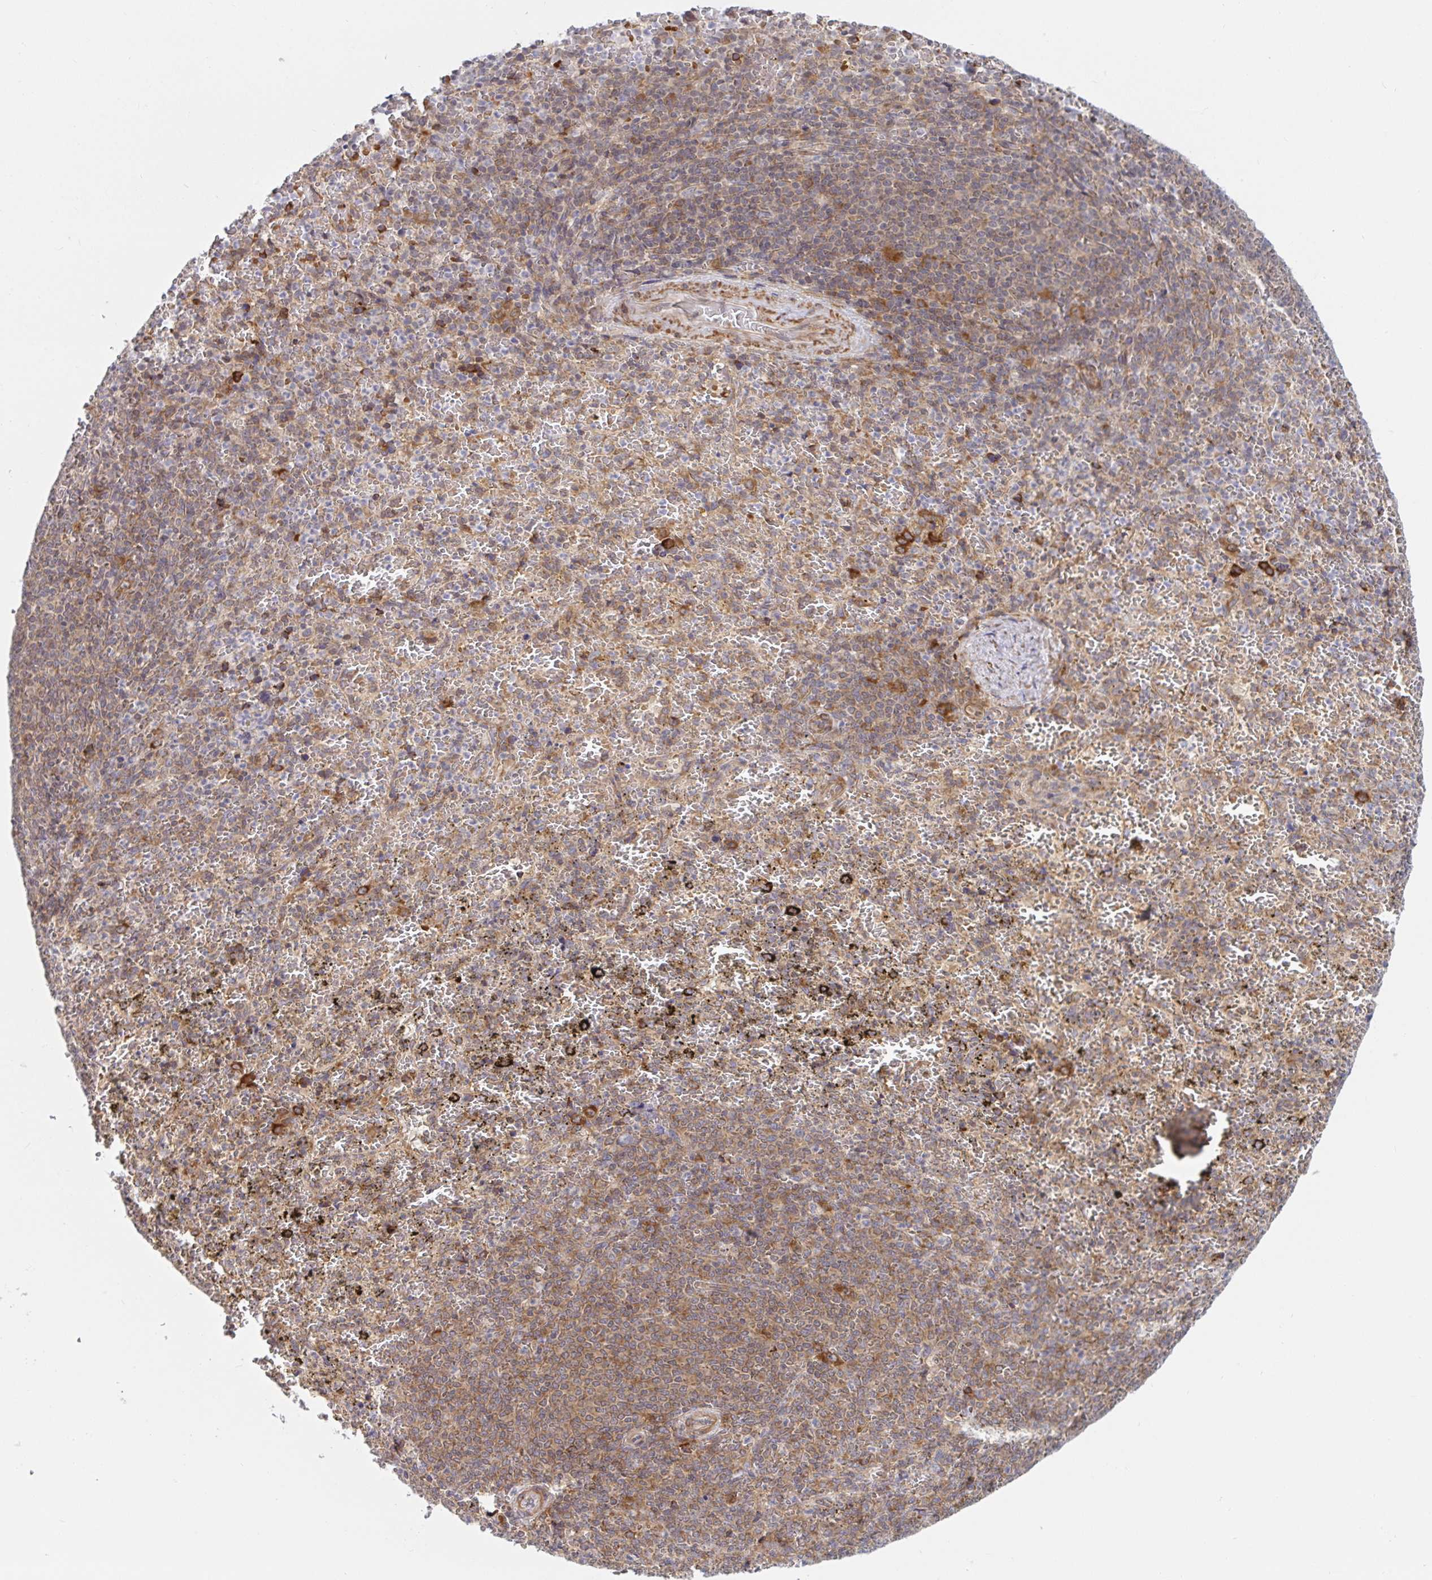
{"staining": {"intensity": "weak", "quantity": "<25%", "location": "cytoplasmic/membranous"}, "tissue": "spleen", "cell_type": "Cells in red pulp", "image_type": "normal", "snomed": [{"axis": "morphology", "description": "Normal tissue, NOS"}, {"axis": "topography", "description": "Spleen"}], "caption": "Benign spleen was stained to show a protein in brown. There is no significant expression in cells in red pulp. (DAB immunohistochemistry visualized using brightfield microscopy, high magnification).", "gene": "LARP1", "patient": {"sex": "female", "age": 50}}